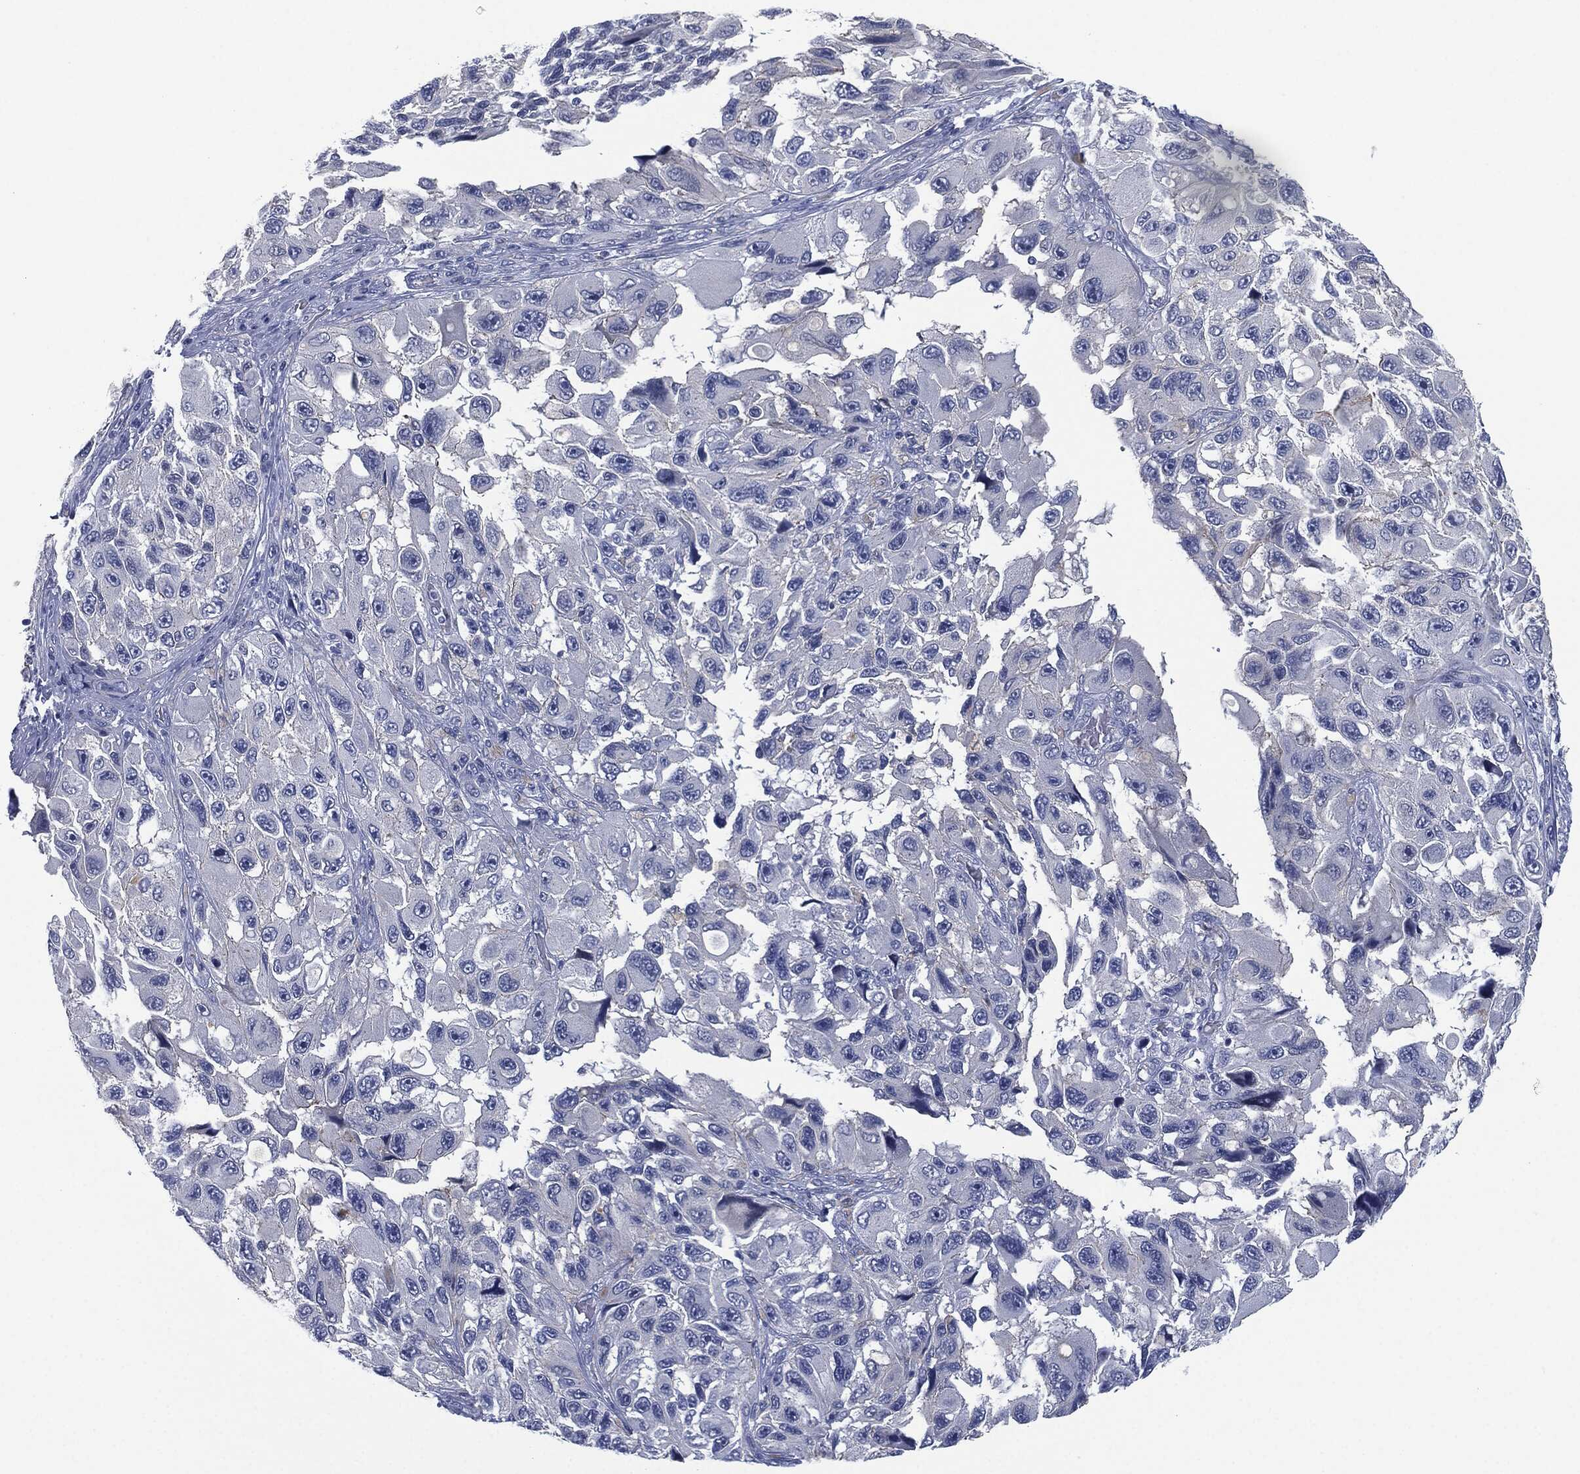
{"staining": {"intensity": "negative", "quantity": "none", "location": "none"}, "tissue": "melanoma", "cell_type": "Tumor cells", "image_type": "cancer", "snomed": [{"axis": "morphology", "description": "Malignant melanoma, NOS"}, {"axis": "topography", "description": "Skin"}], "caption": "An image of melanoma stained for a protein reveals no brown staining in tumor cells.", "gene": "SHROOM2", "patient": {"sex": "female", "age": 73}}